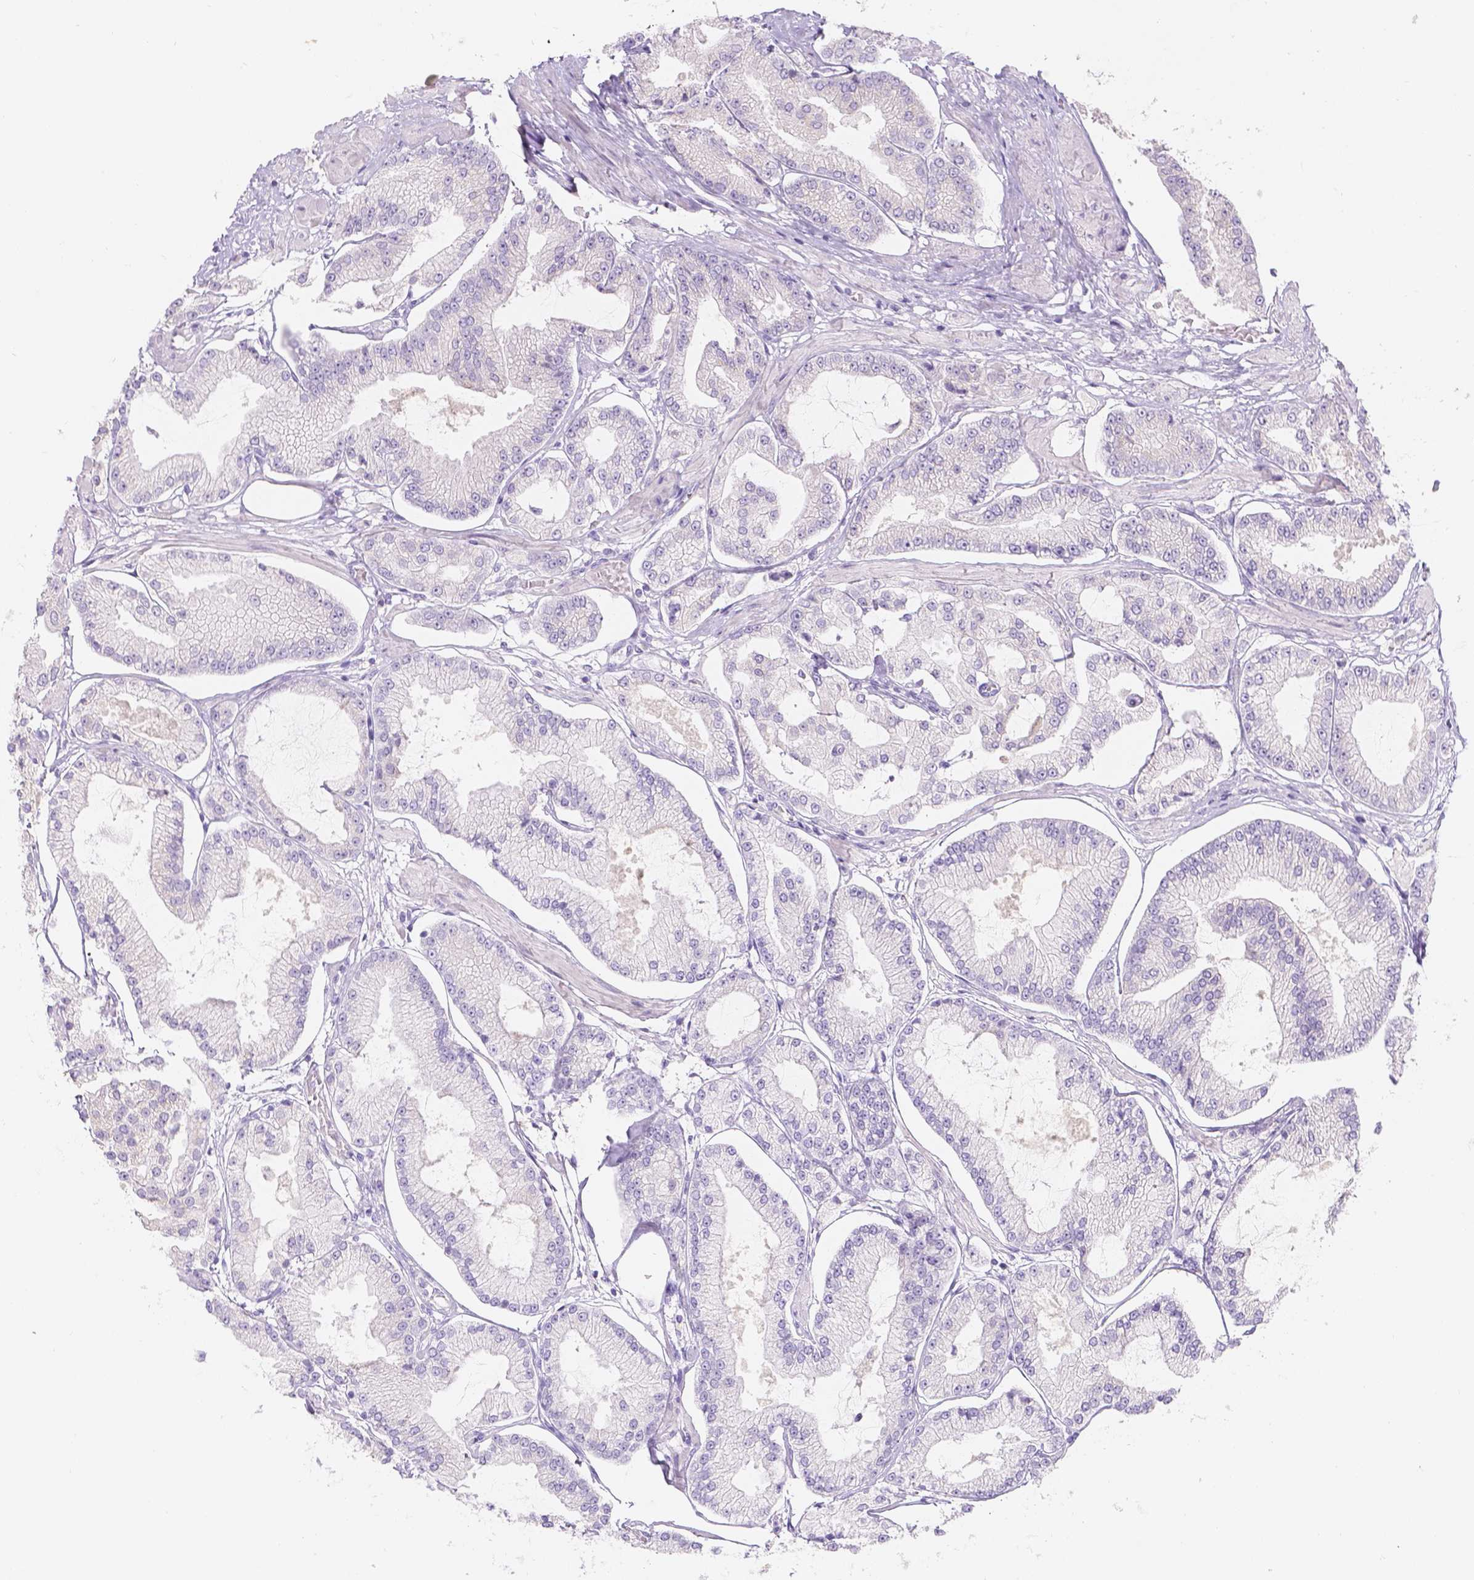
{"staining": {"intensity": "negative", "quantity": "none", "location": "none"}, "tissue": "prostate cancer", "cell_type": "Tumor cells", "image_type": "cancer", "snomed": [{"axis": "morphology", "description": "Adenocarcinoma, Low grade"}, {"axis": "topography", "description": "Prostate"}], "caption": "Immunohistochemistry (IHC) image of human prostate cancer (low-grade adenocarcinoma) stained for a protein (brown), which reveals no expression in tumor cells.", "gene": "HTN3", "patient": {"sex": "male", "age": 55}}